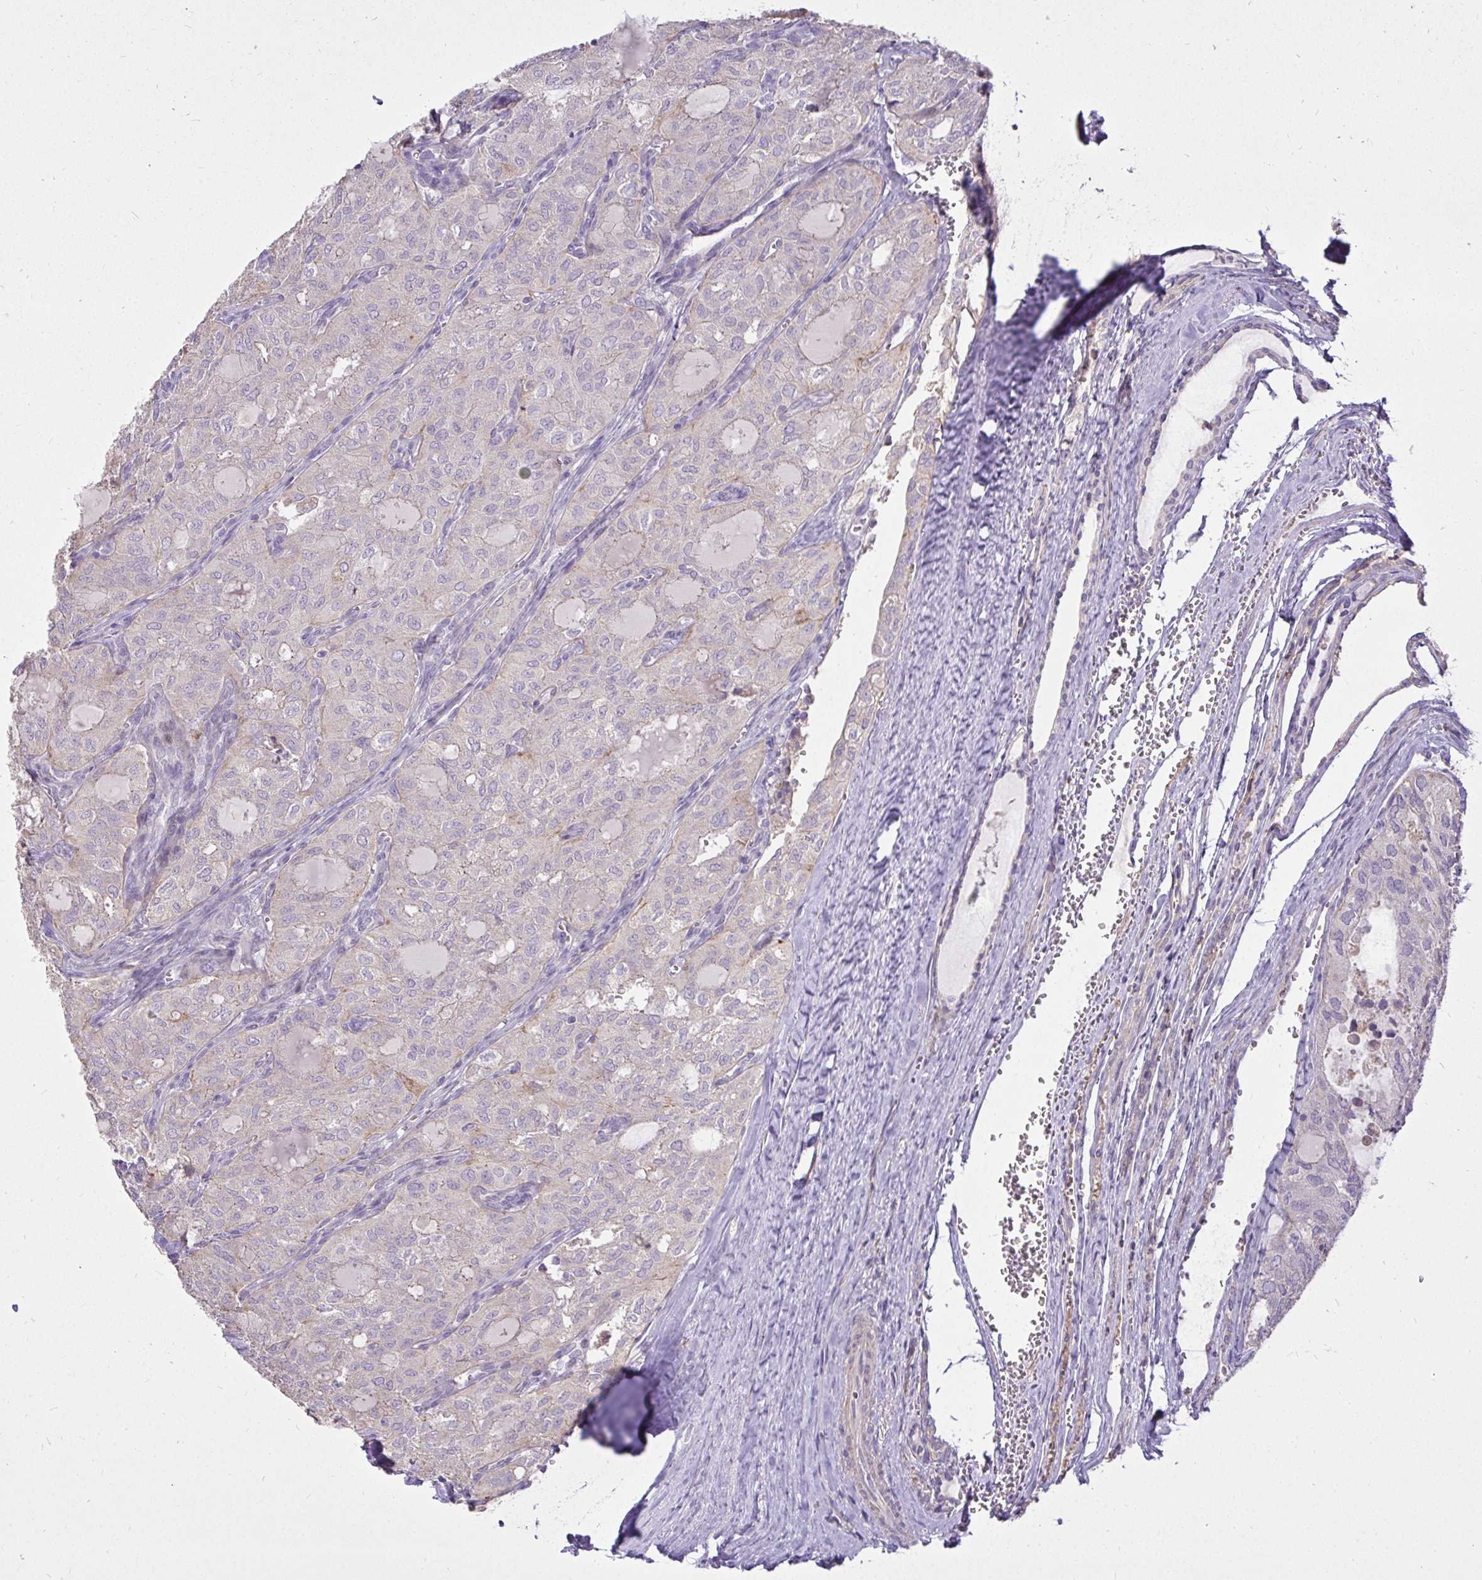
{"staining": {"intensity": "negative", "quantity": "none", "location": "none"}, "tissue": "thyroid cancer", "cell_type": "Tumor cells", "image_type": "cancer", "snomed": [{"axis": "morphology", "description": "Follicular adenoma carcinoma, NOS"}, {"axis": "topography", "description": "Thyroid gland"}], "caption": "A histopathology image of follicular adenoma carcinoma (thyroid) stained for a protein reveals no brown staining in tumor cells.", "gene": "STRIP1", "patient": {"sex": "male", "age": 75}}